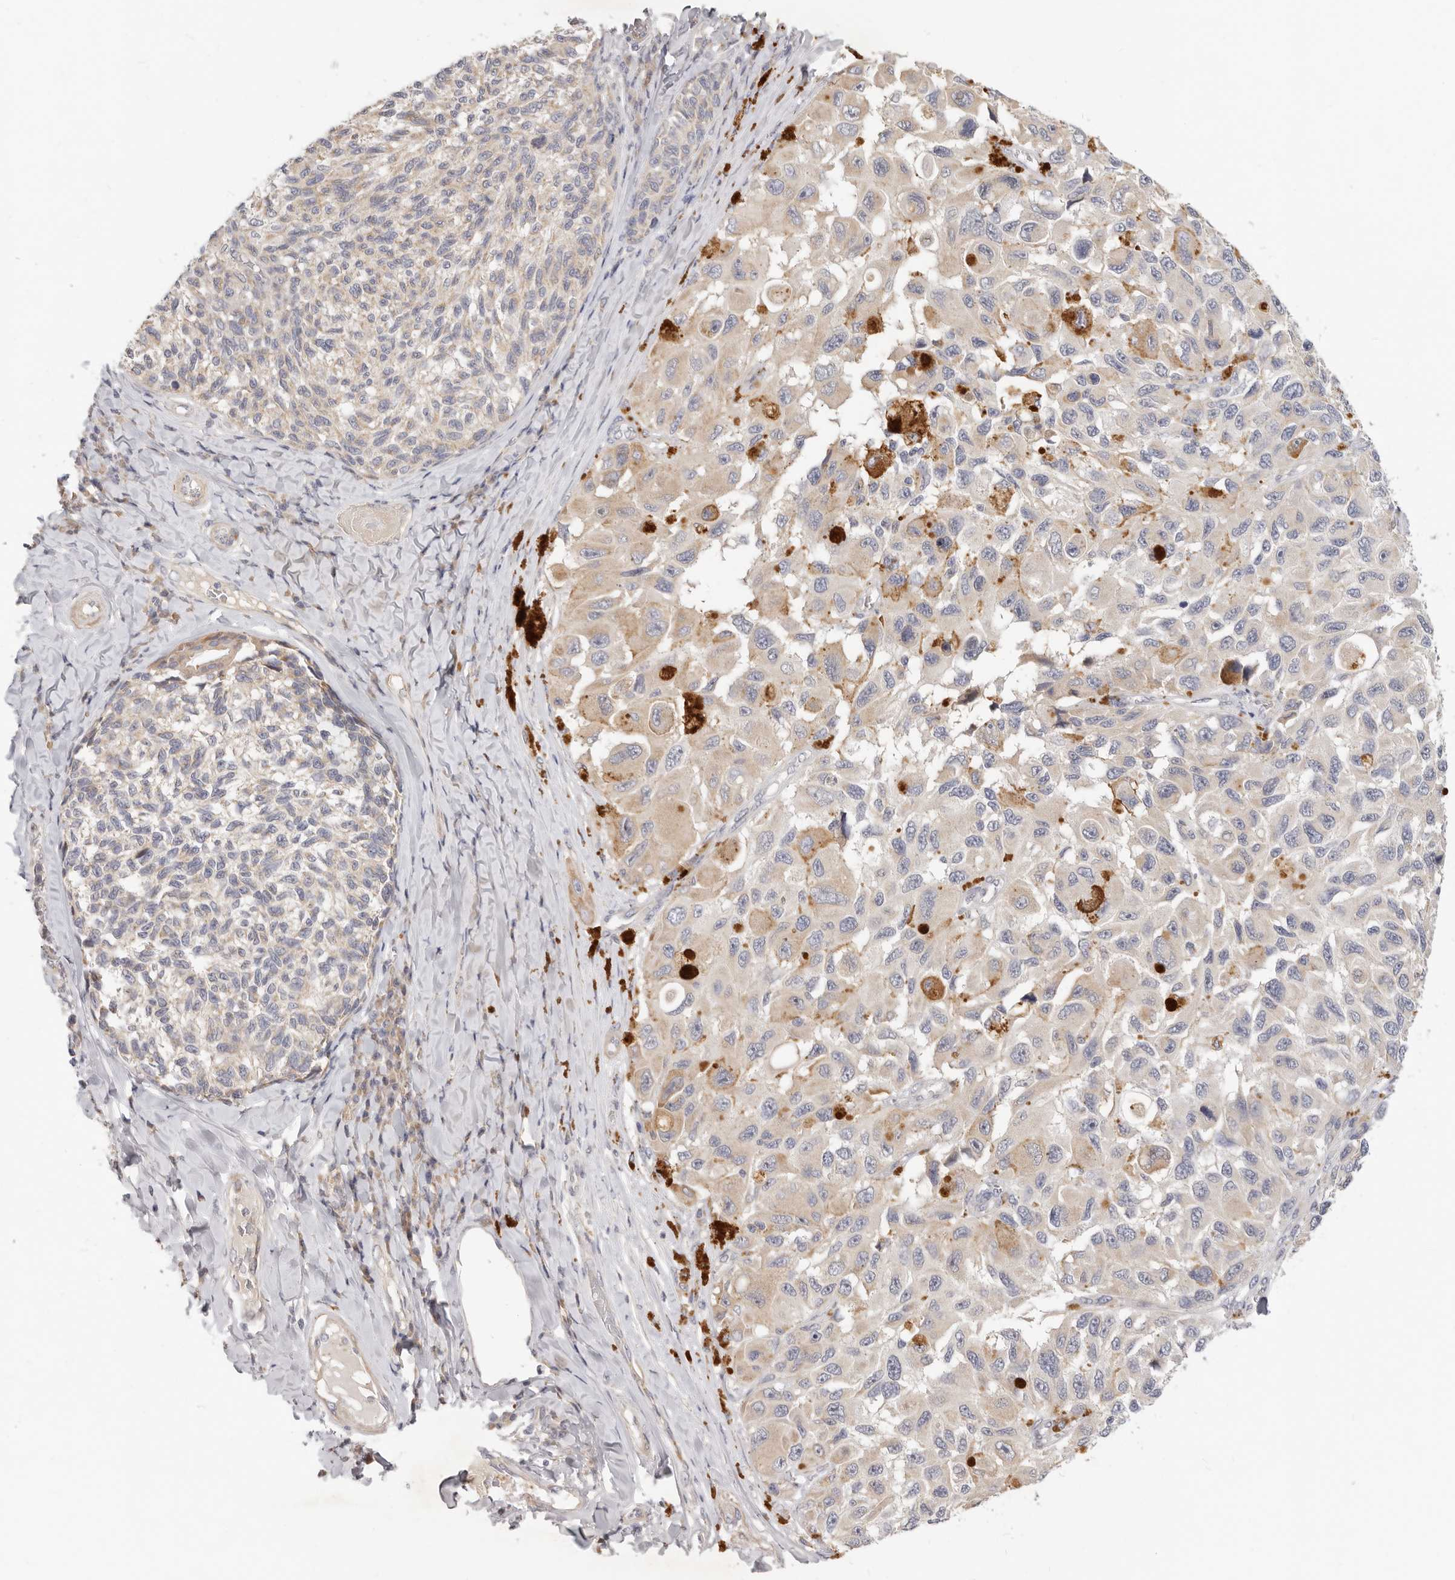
{"staining": {"intensity": "negative", "quantity": "none", "location": "none"}, "tissue": "melanoma", "cell_type": "Tumor cells", "image_type": "cancer", "snomed": [{"axis": "morphology", "description": "Malignant melanoma, NOS"}, {"axis": "topography", "description": "Skin"}], "caption": "High power microscopy micrograph of an immunohistochemistry photomicrograph of malignant melanoma, revealing no significant staining in tumor cells. The staining is performed using DAB (3,3'-diaminobenzidine) brown chromogen with nuclei counter-stained in using hematoxylin.", "gene": "TFB2M", "patient": {"sex": "female", "age": 73}}